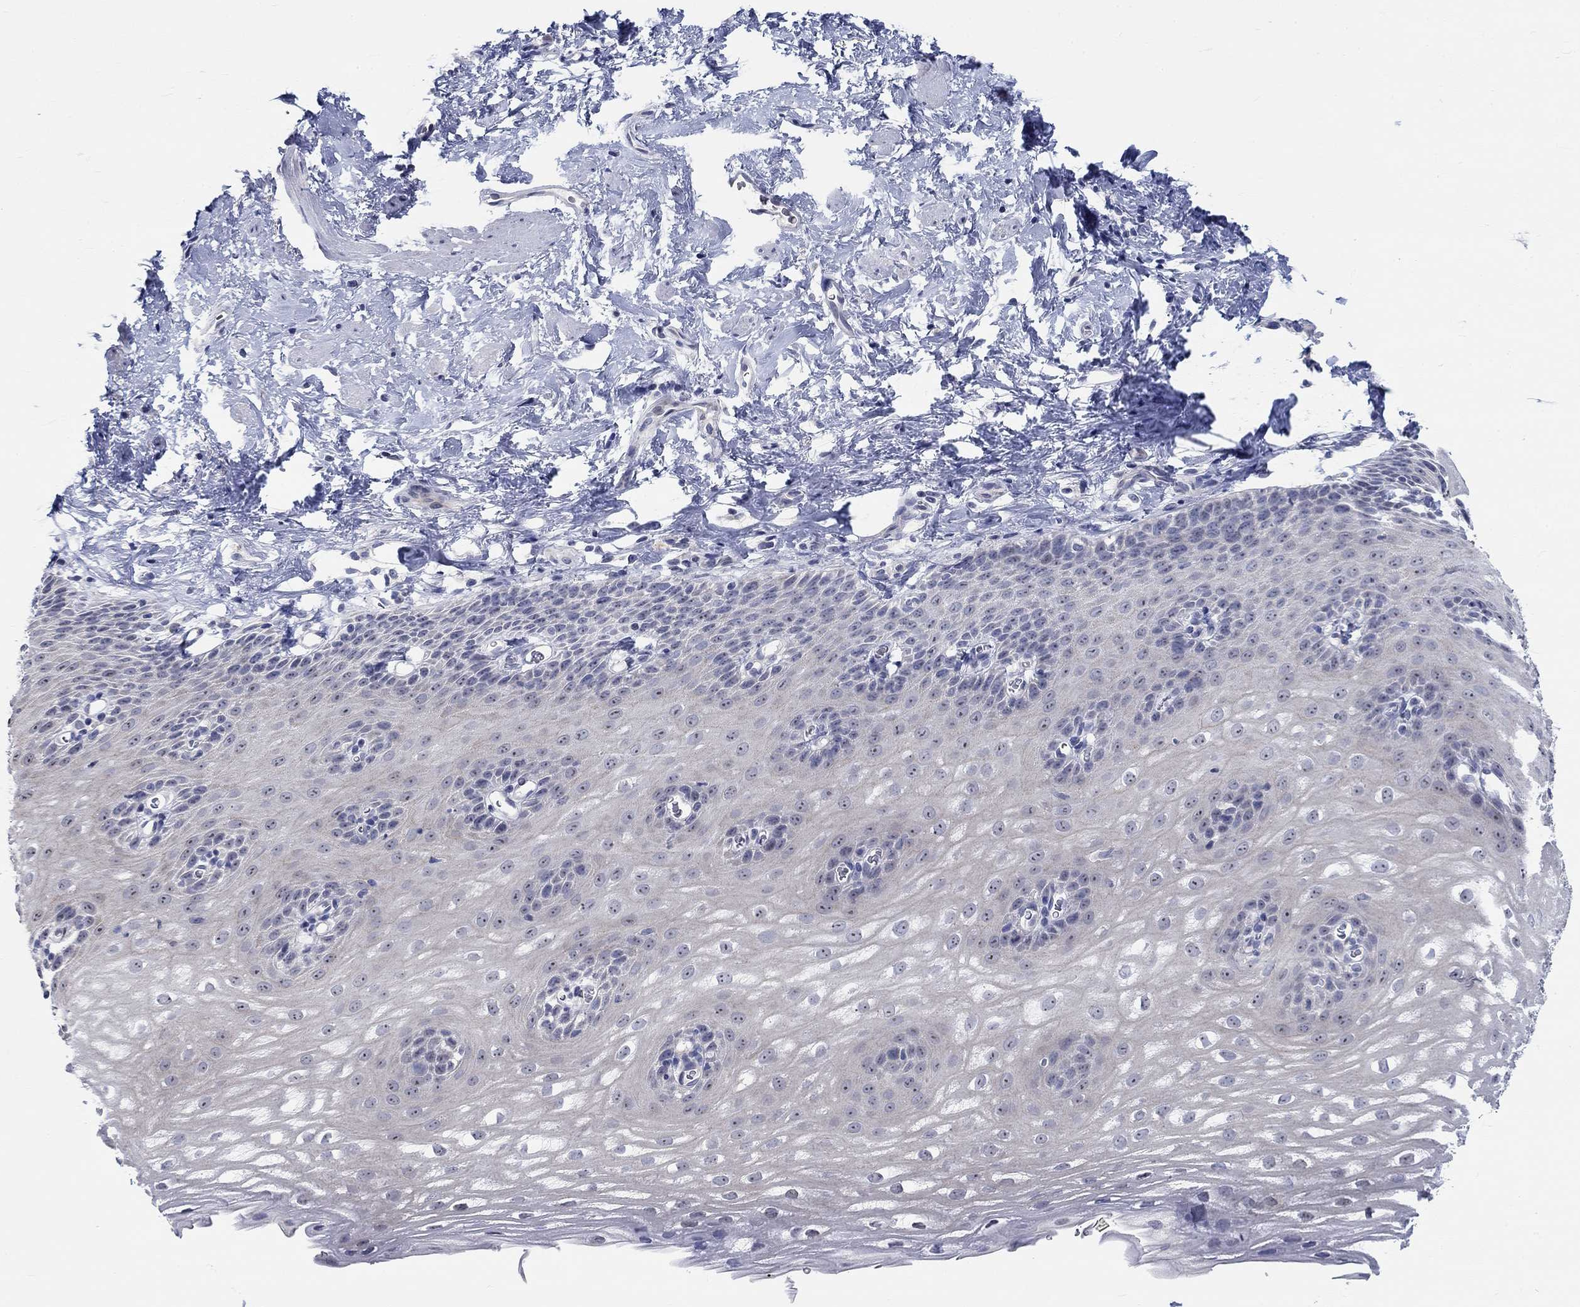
{"staining": {"intensity": "negative", "quantity": "none", "location": "none"}, "tissue": "esophagus", "cell_type": "Squamous epithelial cells", "image_type": "normal", "snomed": [{"axis": "morphology", "description": "Normal tissue, NOS"}, {"axis": "topography", "description": "Esophagus"}], "caption": "An immunohistochemistry image of benign esophagus is shown. There is no staining in squamous epithelial cells of esophagus. (DAB immunohistochemistry (IHC) with hematoxylin counter stain).", "gene": "SMIM18", "patient": {"sex": "male", "age": 64}}